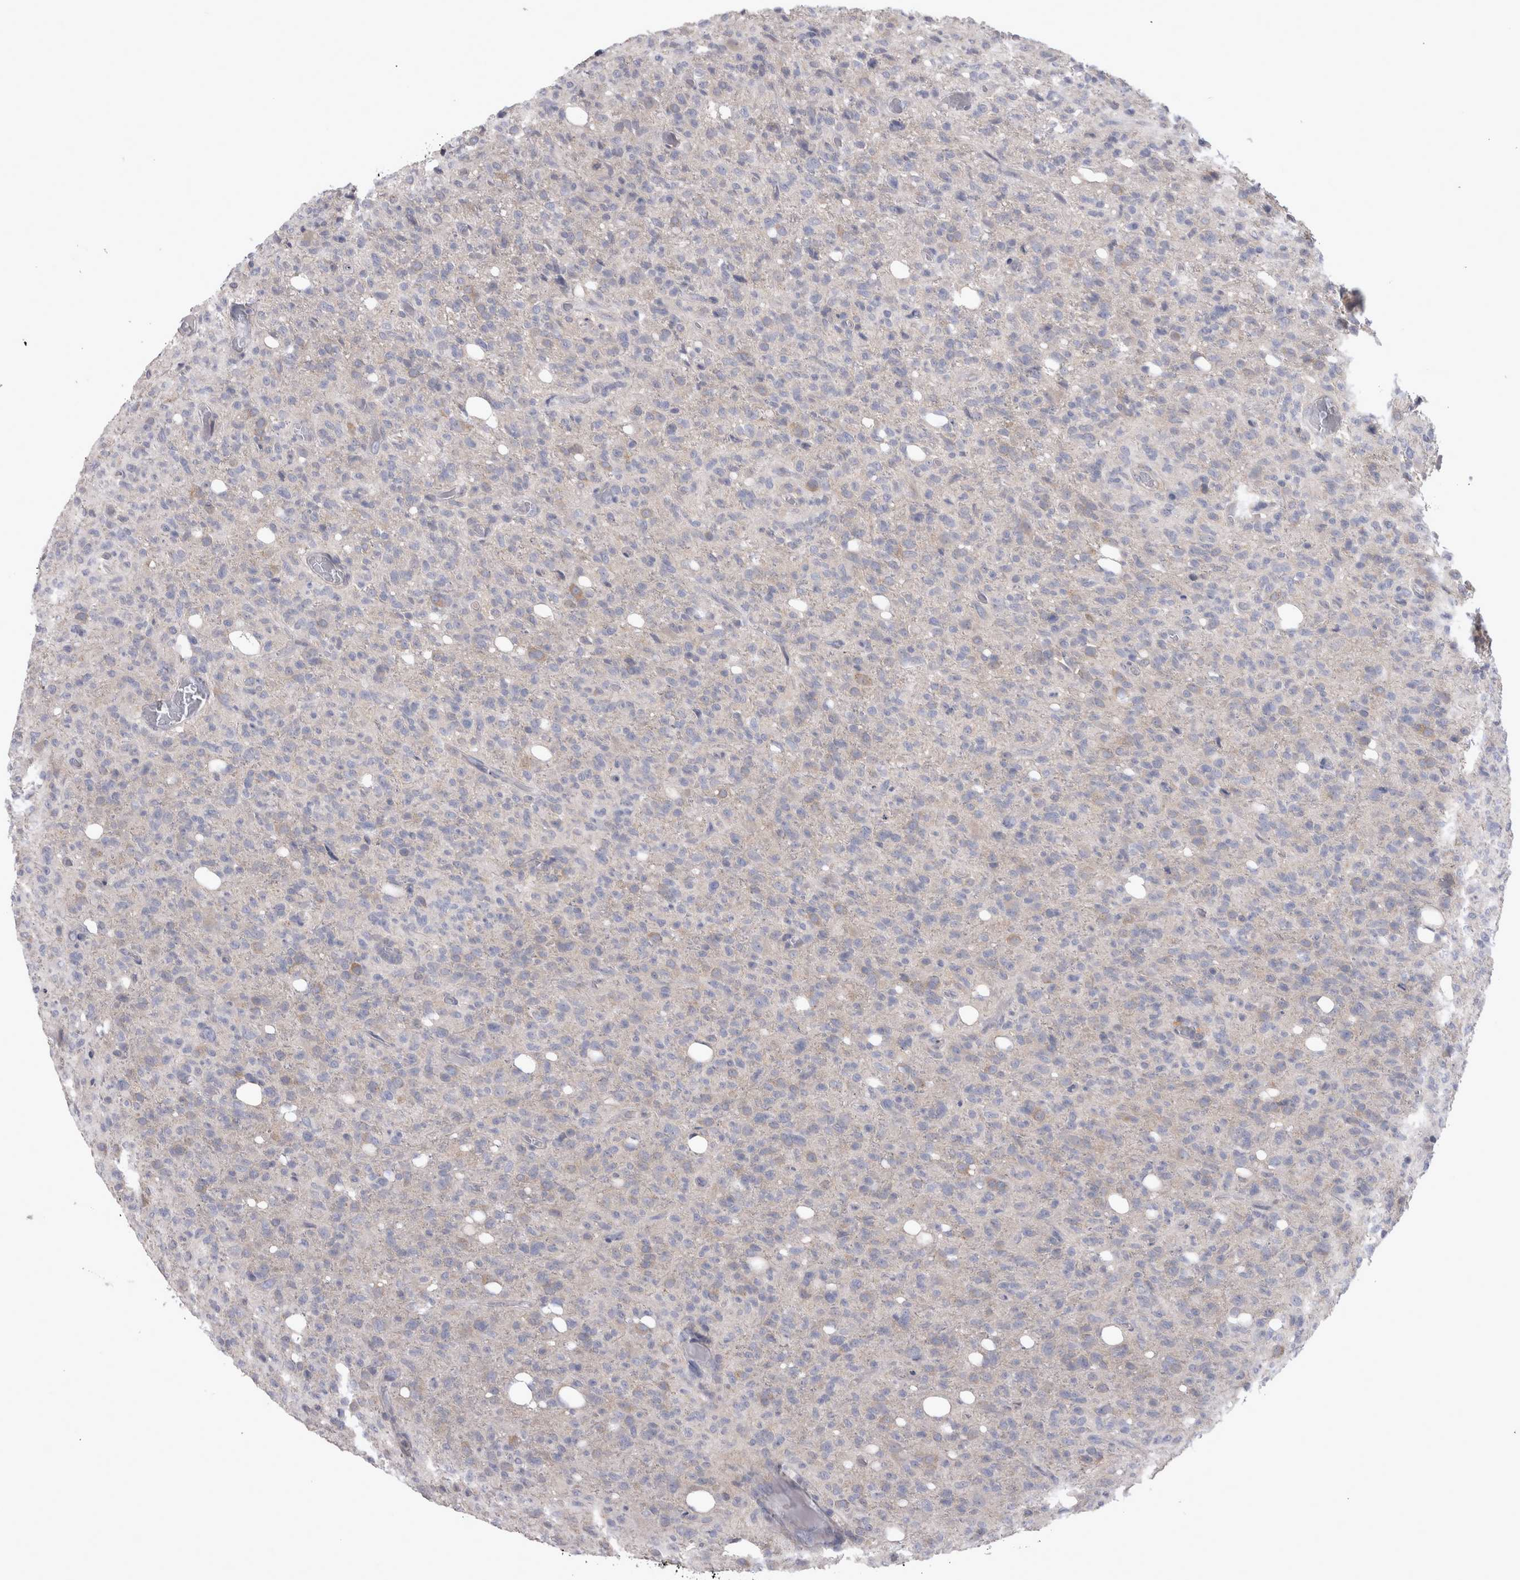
{"staining": {"intensity": "negative", "quantity": "none", "location": "none"}, "tissue": "glioma", "cell_type": "Tumor cells", "image_type": "cancer", "snomed": [{"axis": "morphology", "description": "Glioma, malignant, High grade"}, {"axis": "topography", "description": "Brain"}], "caption": "IHC of glioma shows no staining in tumor cells. (Brightfield microscopy of DAB IHC at high magnification).", "gene": "LRRC40", "patient": {"sex": "female", "age": 57}}